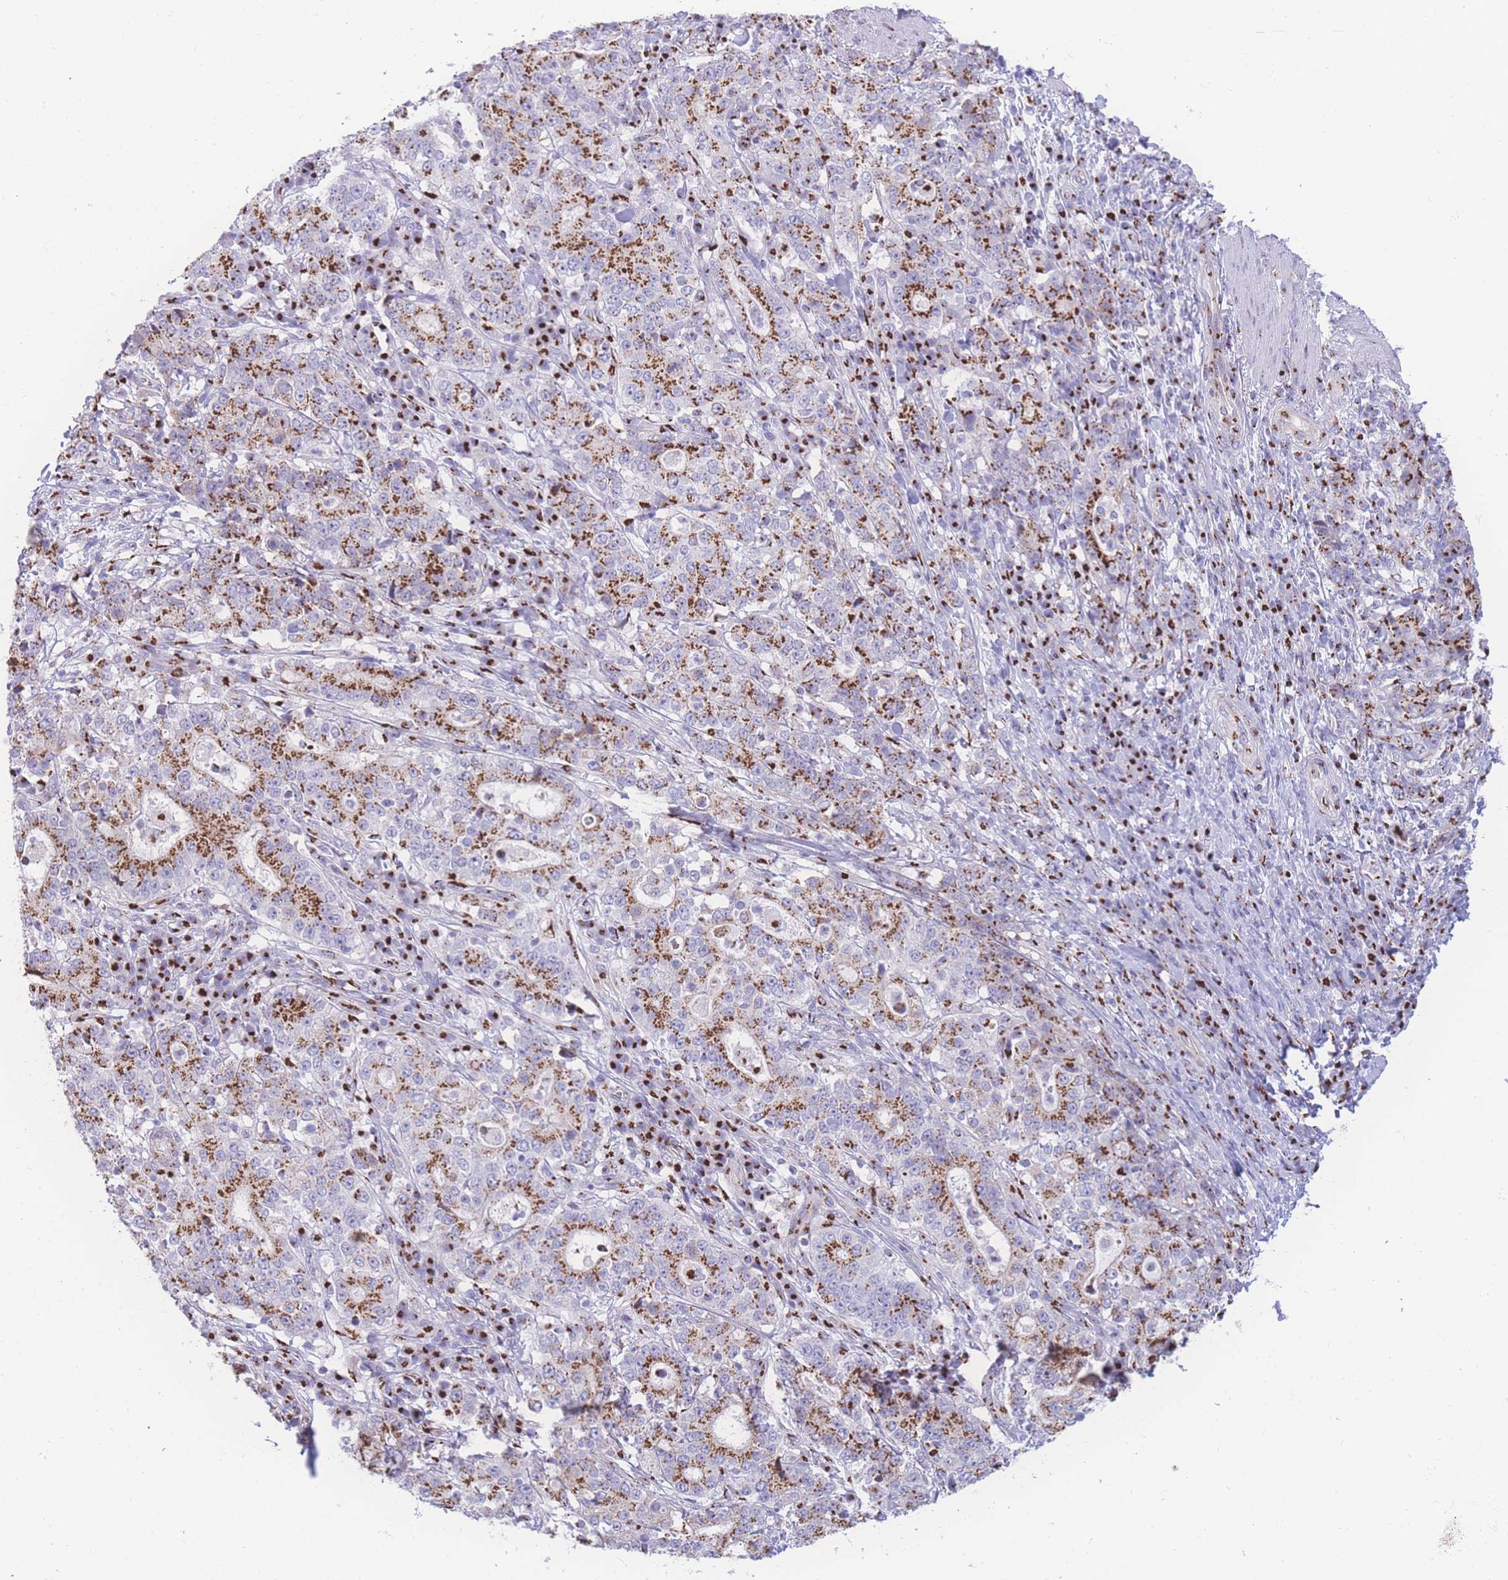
{"staining": {"intensity": "moderate", "quantity": ">75%", "location": "cytoplasmic/membranous"}, "tissue": "stomach cancer", "cell_type": "Tumor cells", "image_type": "cancer", "snomed": [{"axis": "morphology", "description": "Normal tissue, NOS"}, {"axis": "morphology", "description": "Adenocarcinoma, NOS"}, {"axis": "topography", "description": "Stomach, upper"}, {"axis": "topography", "description": "Stomach"}], "caption": "Tumor cells display medium levels of moderate cytoplasmic/membranous expression in approximately >75% of cells in human stomach cancer. (brown staining indicates protein expression, while blue staining denotes nuclei).", "gene": "GOLM2", "patient": {"sex": "male", "age": 59}}